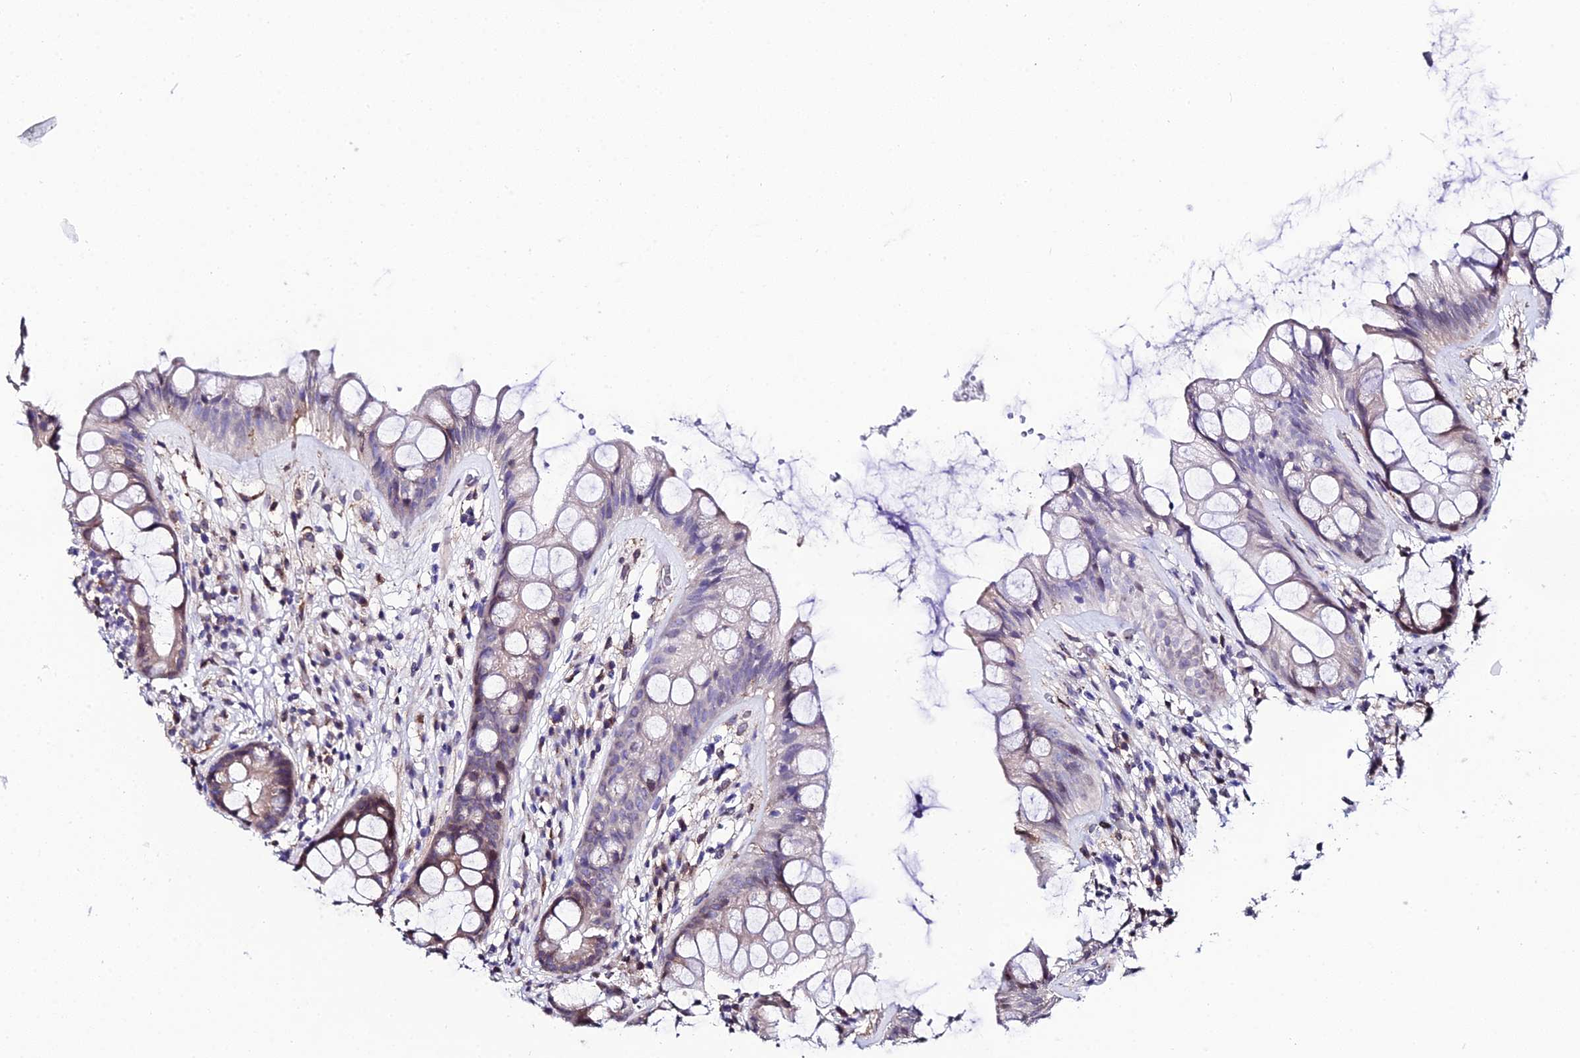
{"staining": {"intensity": "weak", "quantity": "<25%", "location": "cytoplasmic/membranous"}, "tissue": "rectum", "cell_type": "Glandular cells", "image_type": "normal", "snomed": [{"axis": "morphology", "description": "Normal tissue, NOS"}, {"axis": "topography", "description": "Rectum"}], "caption": "DAB (3,3'-diaminobenzidine) immunohistochemical staining of benign human rectum exhibits no significant expression in glandular cells. (DAB immunohistochemistry (IHC) visualized using brightfield microscopy, high magnification).", "gene": "DDX19A", "patient": {"sex": "male", "age": 74}}